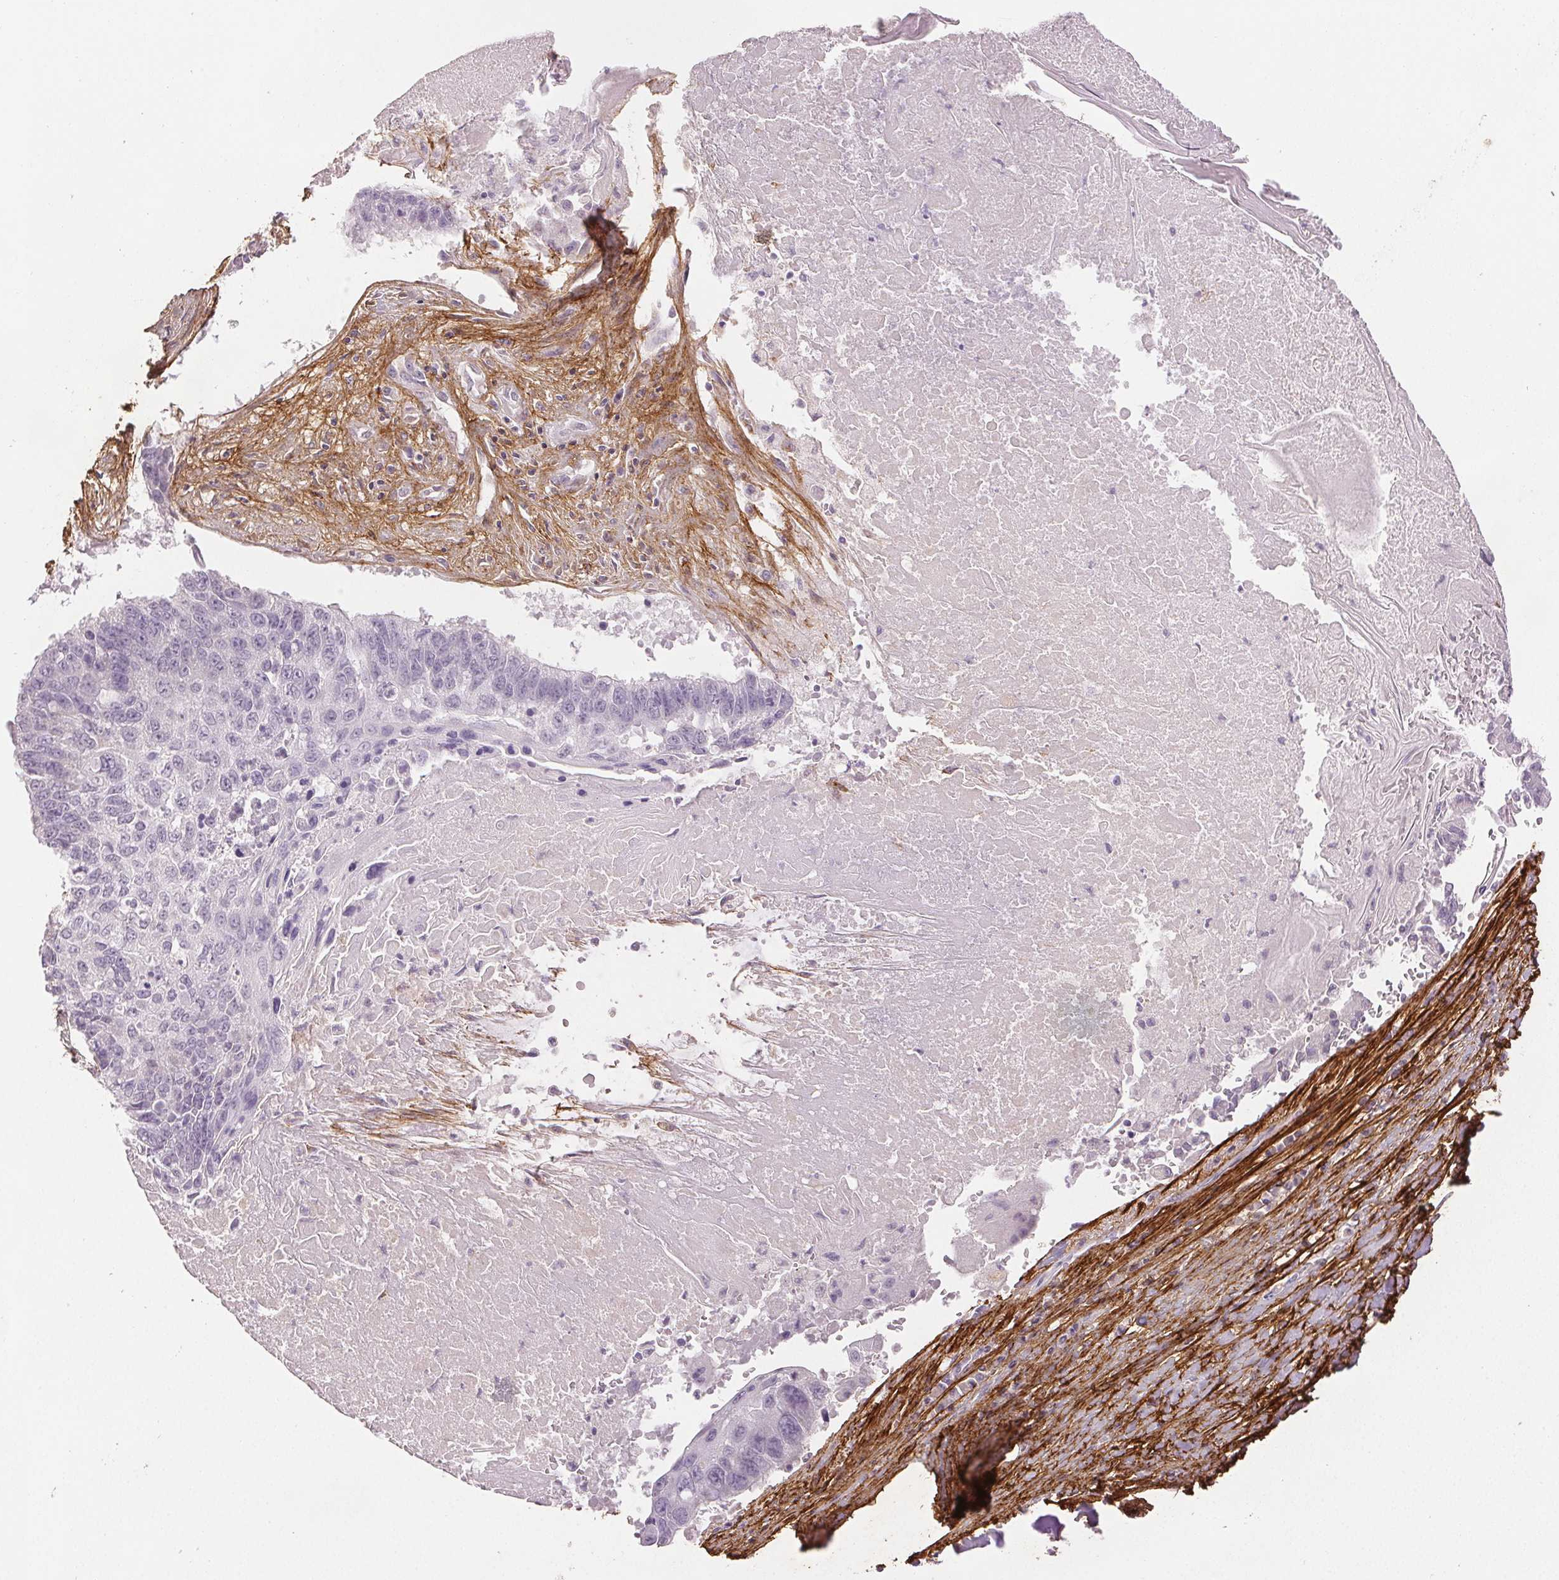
{"staining": {"intensity": "negative", "quantity": "none", "location": "none"}, "tissue": "lung cancer", "cell_type": "Tumor cells", "image_type": "cancer", "snomed": [{"axis": "morphology", "description": "Squamous cell carcinoma, NOS"}, {"axis": "topography", "description": "Lung"}], "caption": "High magnification brightfield microscopy of lung cancer stained with DAB (brown) and counterstained with hematoxylin (blue): tumor cells show no significant expression.", "gene": "FBN1", "patient": {"sex": "male", "age": 73}}